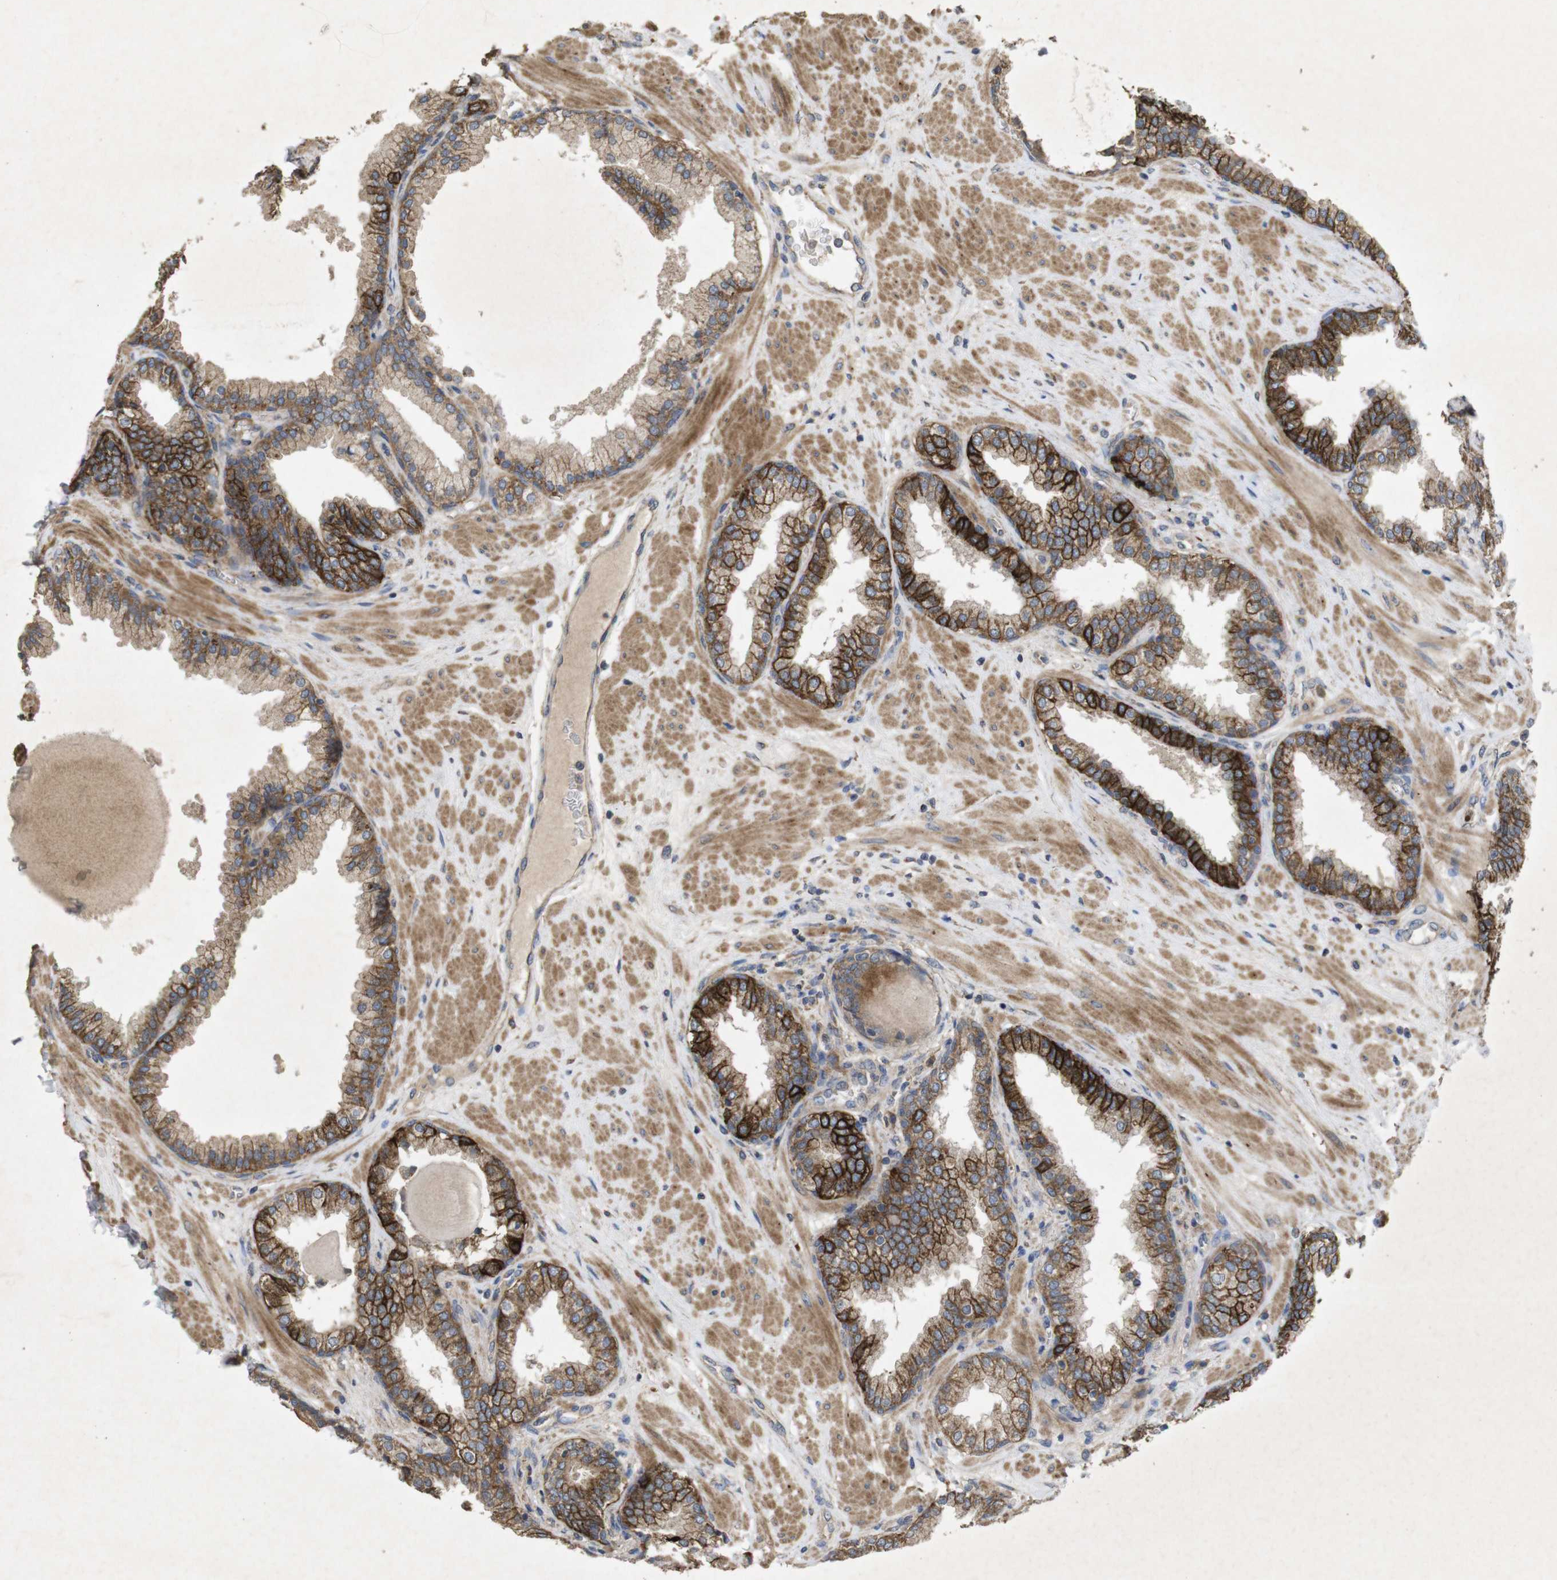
{"staining": {"intensity": "strong", "quantity": ">75%", "location": "cytoplasmic/membranous"}, "tissue": "prostate", "cell_type": "Glandular cells", "image_type": "normal", "snomed": [{"axis": "morphology", "description": "Normal tissue, NOS"}, {"axis": "topography", "description": "Prostate"}], "caption": "Immunohistochemistry (IHC) of normal human prostate shows high levels of strong cytoplasmic/membranous expression in about >75% of glandular cells. (brown staining indicates protein expression, while blue staining denotes nuclei).", "gene": "KCNS3", "patient": {"sex": "male", "age": 51}}